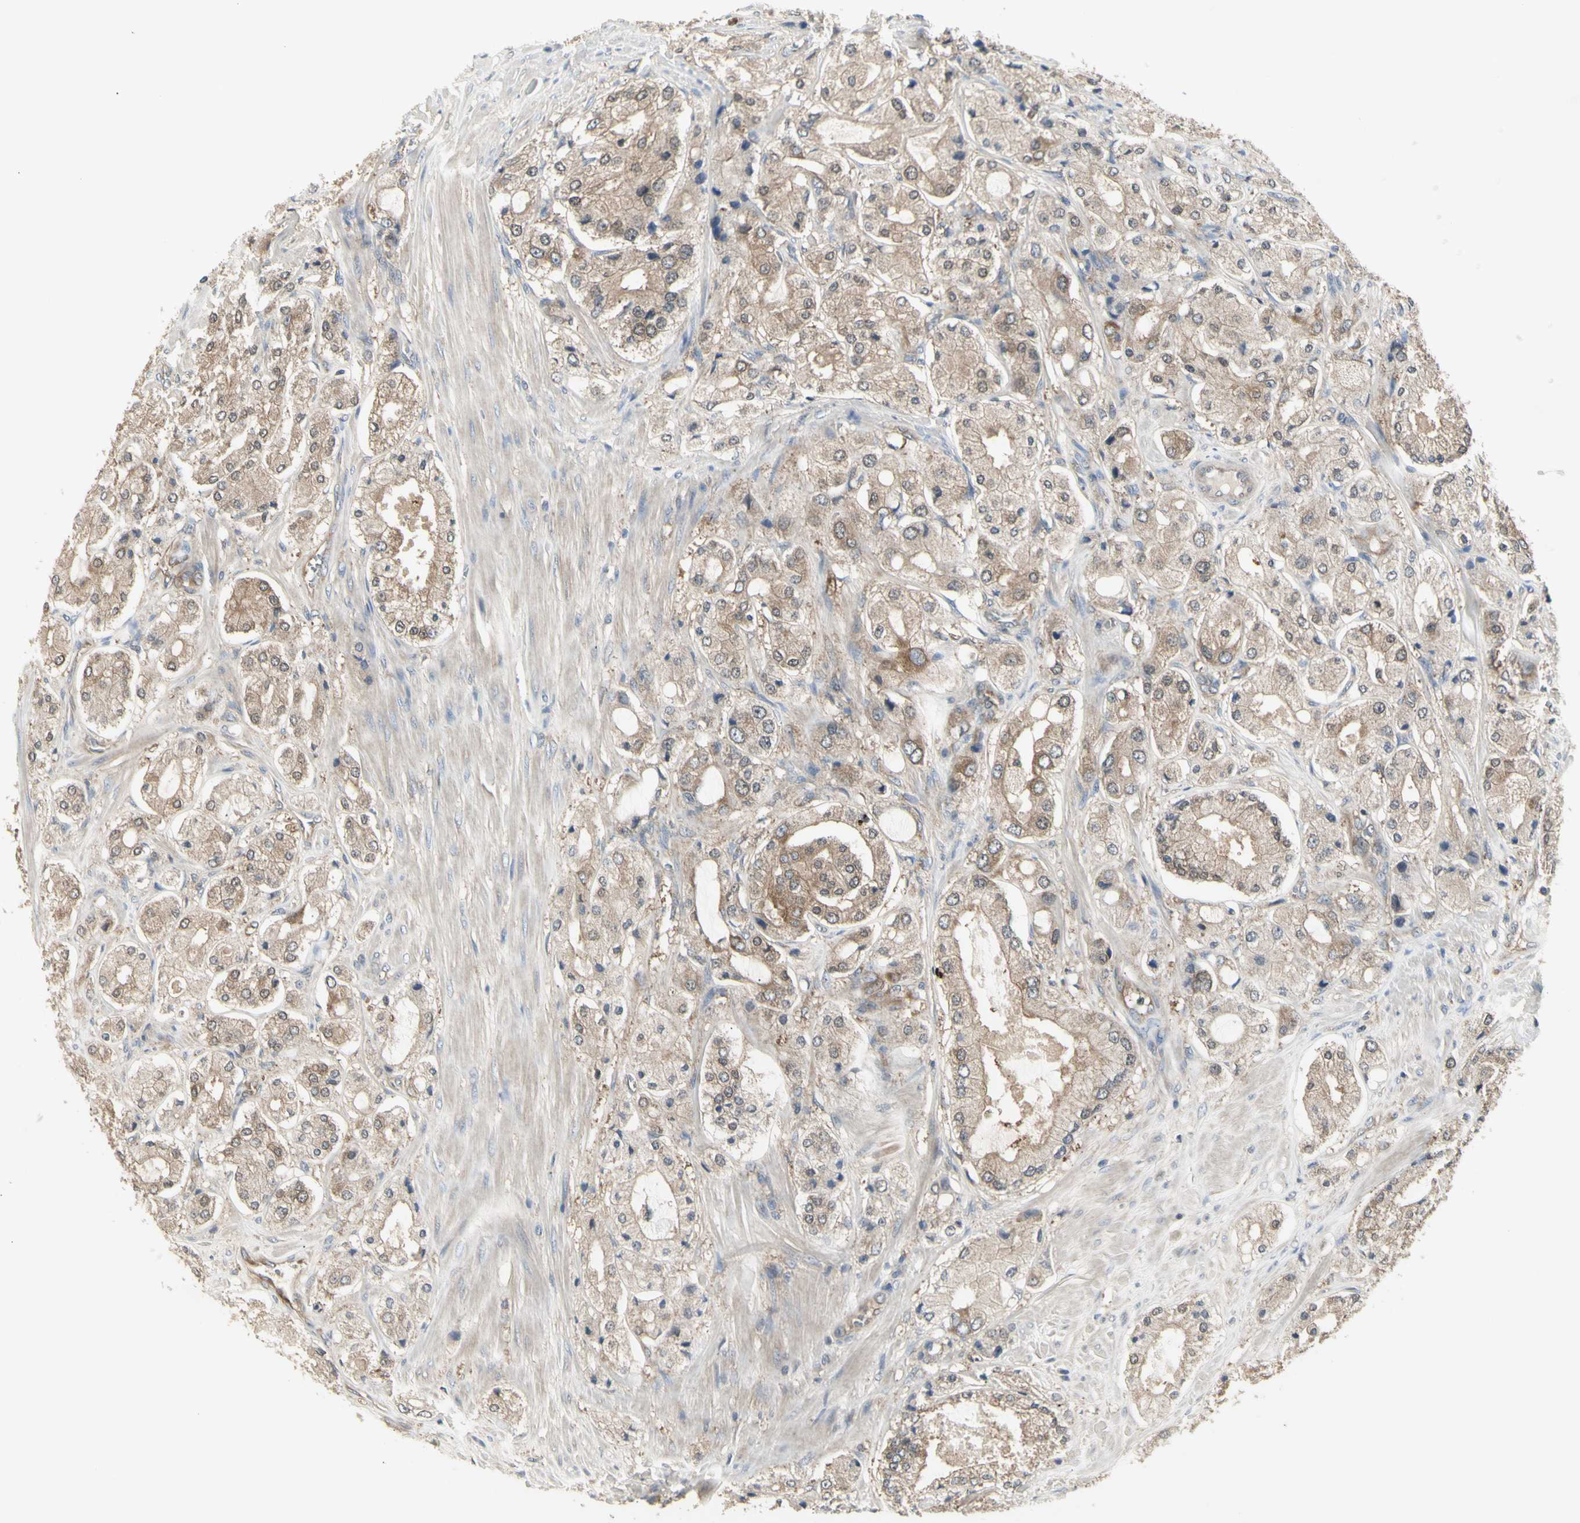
{"staining": {"intensity": "moderate", "quantity": ">75%", "location": "cytoplasmic/membranous"}, "tissue": "prostate cancer", "cell_type": "Tumor cells", "image_type": "cancer", "snomed": [{"axis": "morphology", "description": "Adenocarcinoma, High grade"}, {"axis": "topography", "description": "Prostate"}], "caption": "The histopathology image demonstrates immunohistochemical staining of prostate high-grade adenocarcinoma. There is moderate cytoplasmic/membranous expression is present in approximately >75% of tumor cells. The protein of interest is shown in brown color, while the nuclei are stained blue.", "gene": "CHURC1-FNTB", "patient": {"sex": "male", "age": 65}}